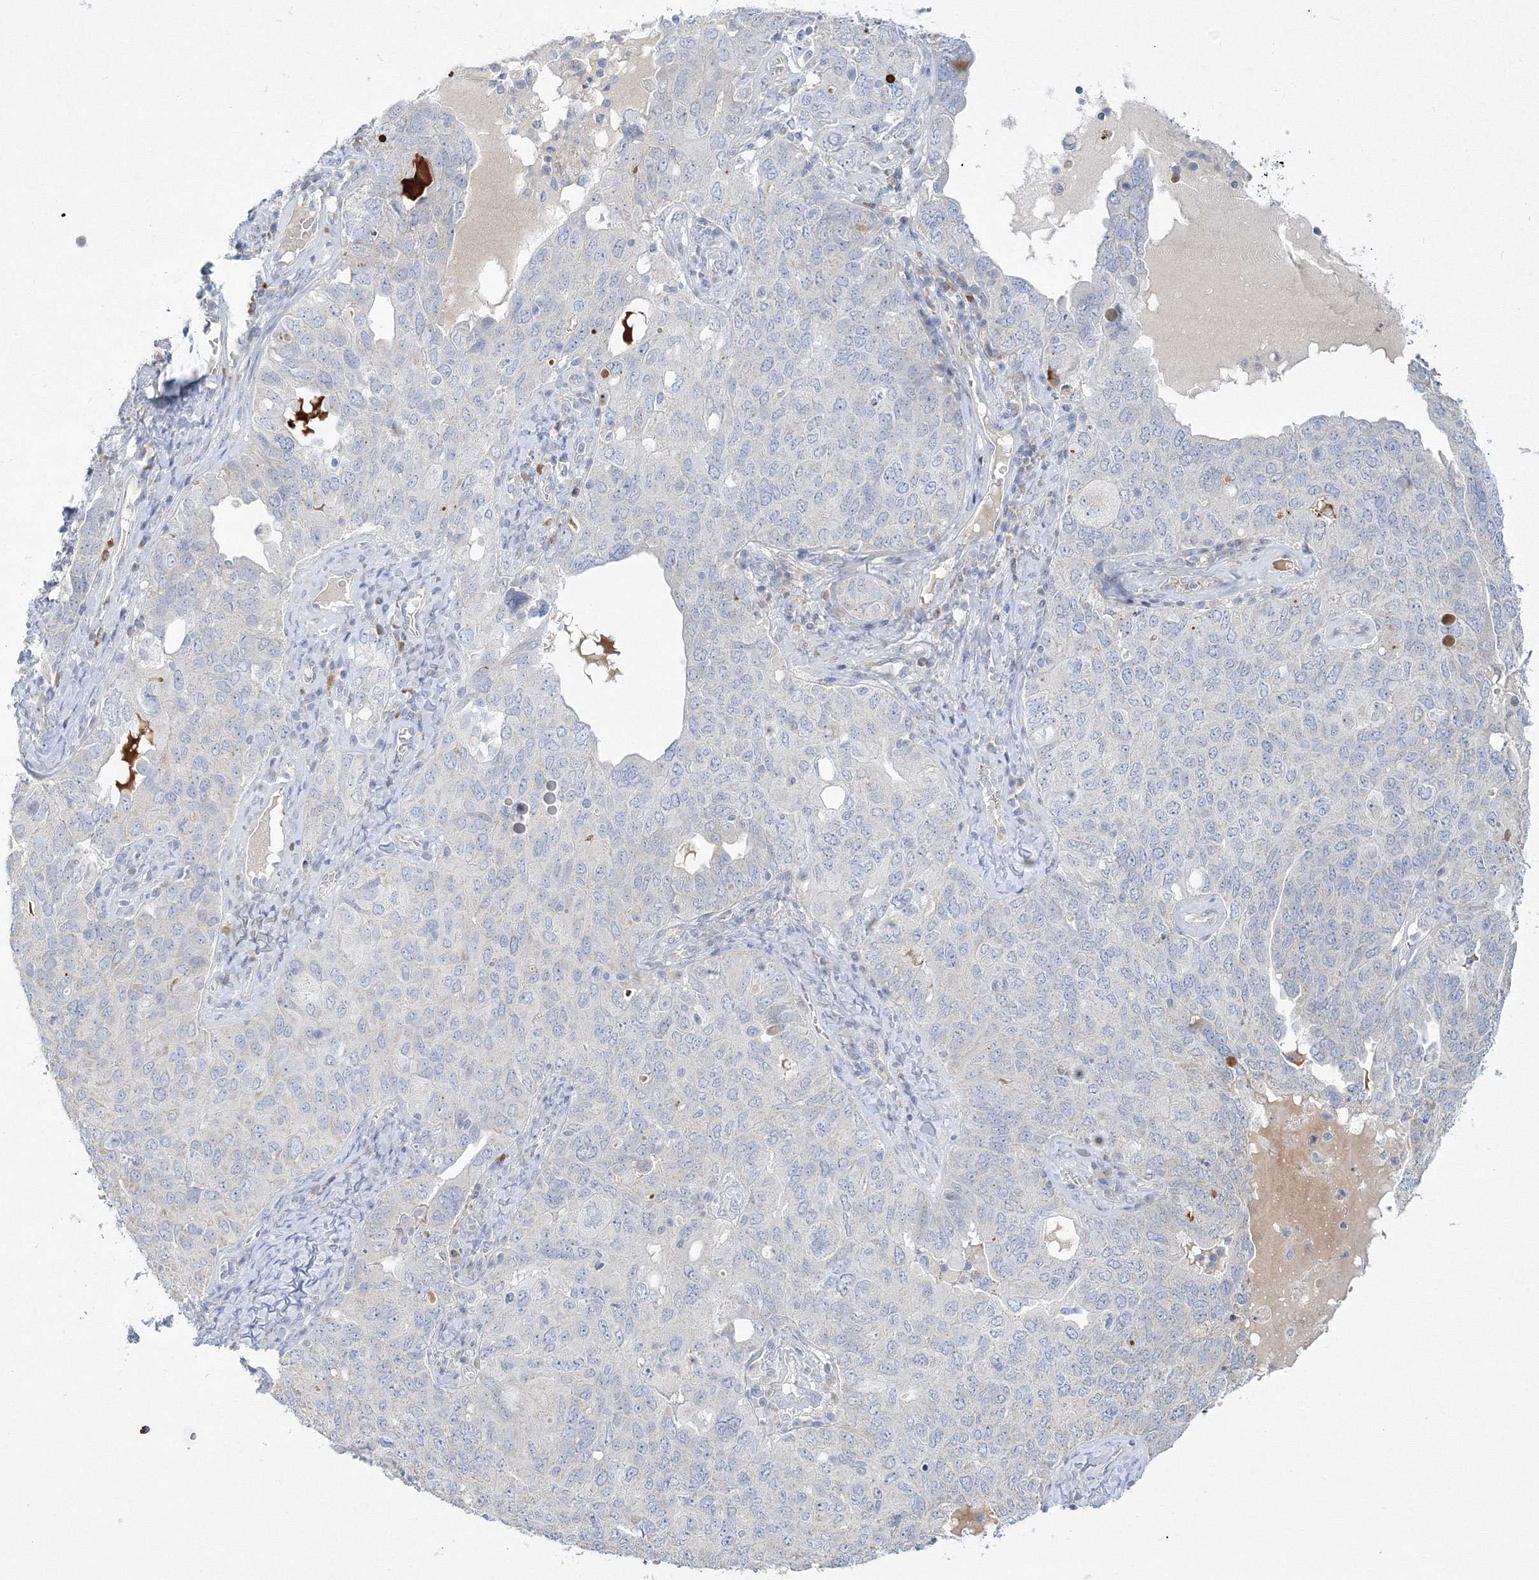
{"staining": {"intensity": "negative", "quantity": "none", "location": "none"}, "tissue": "ovarian cancer", "cell_type": "Tumor cells", "image_type": "cancer", "snomed": [{"axis": "morphology", "description": "Carcinoma, endometroid"}, {"axis": "topography", "description": "Ovary"}], "caption": "Image shows no protein staining in tumor cells of endometroid carcinoma (ovarian) tissue.", "gene": "WDR49", "patient": {"sex": "female", "age": 62}}